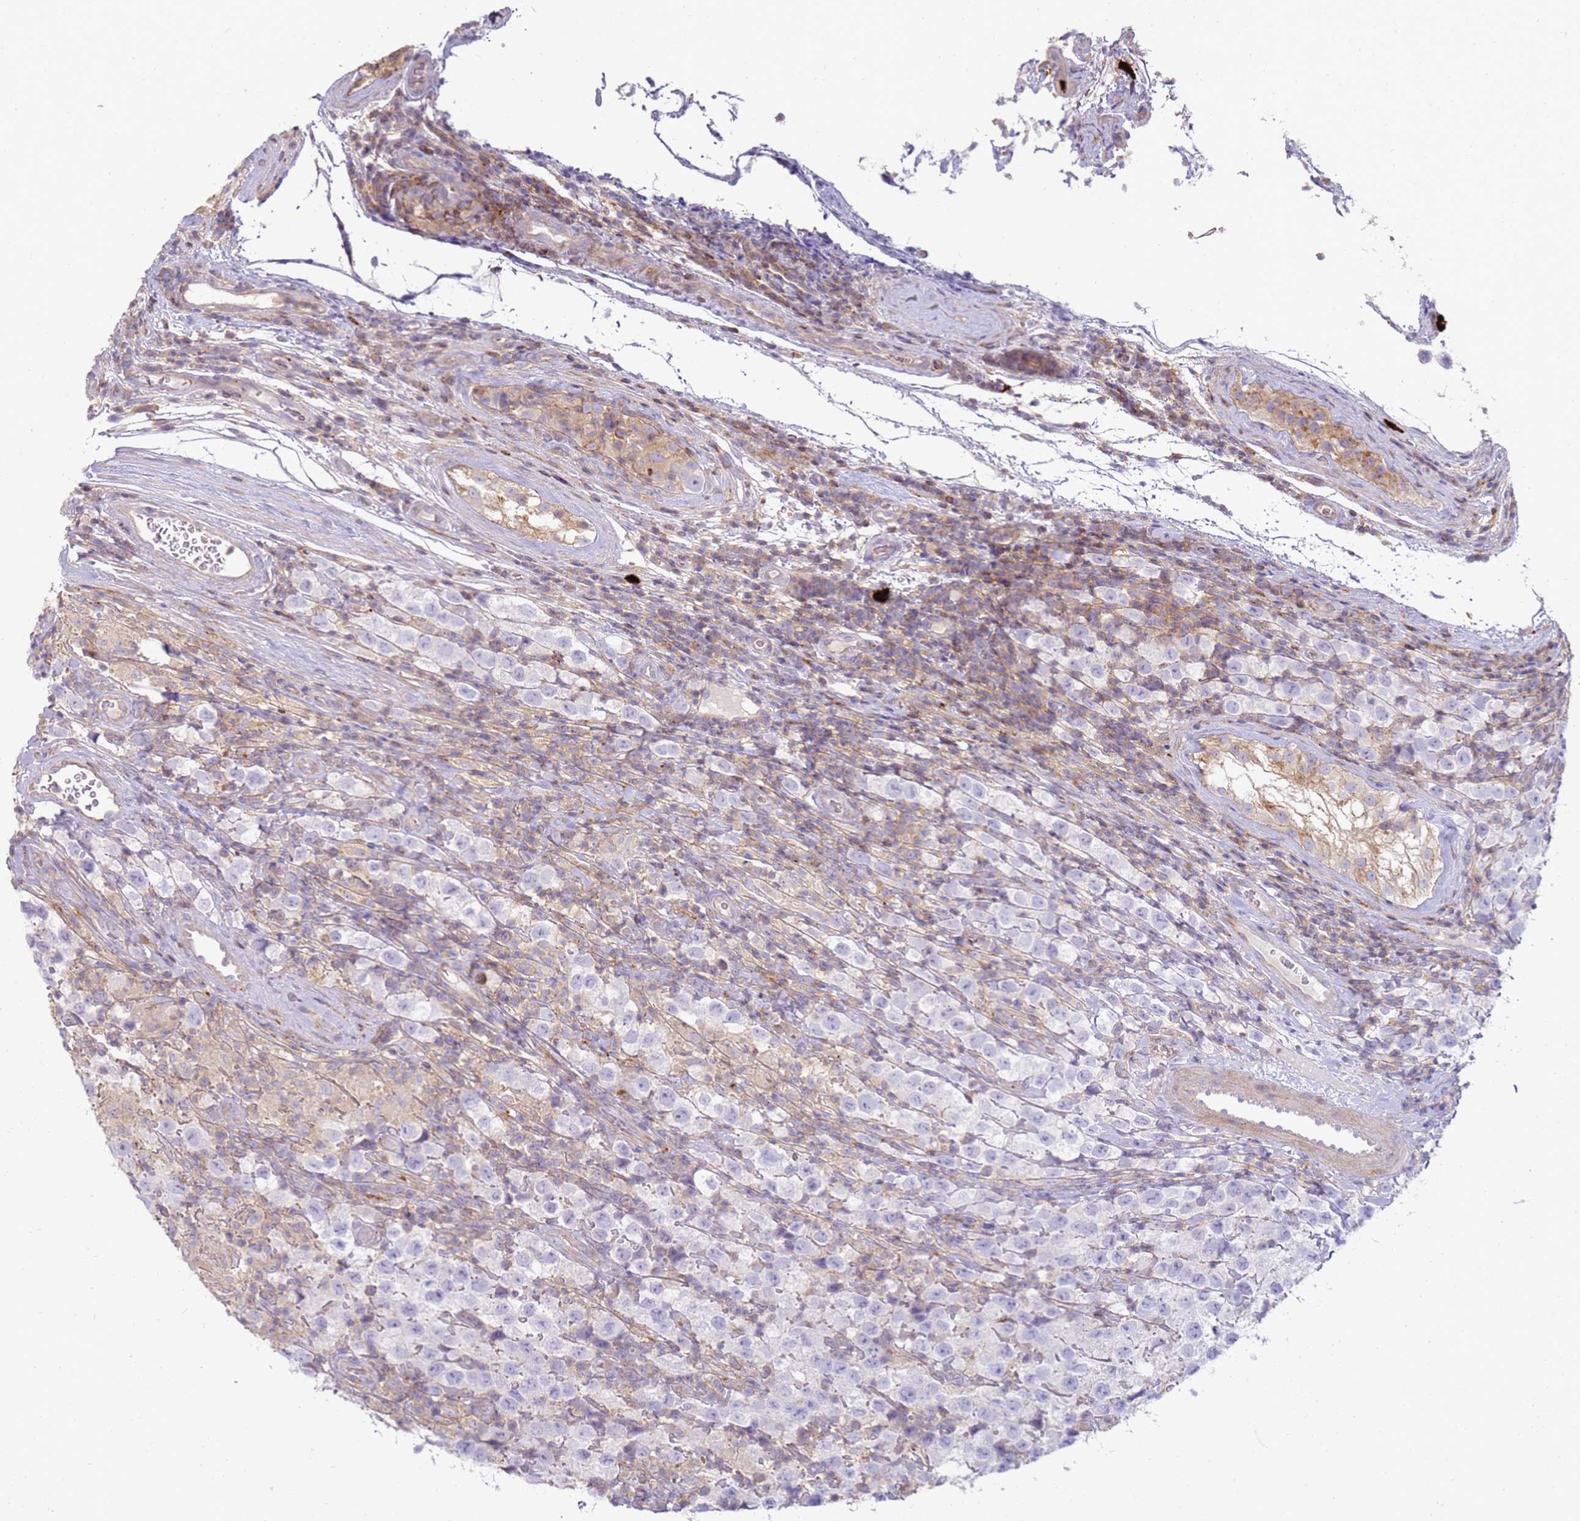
{"staining": {"intensity": "negative", "quantity": "none", "location": "none"}, "tissue": "testis cancer", "cell_type": "Tumor cells", "image_type": "cancer", "snomed": [{"axis": "morphology", "description": "Seminoma, NOS"}, {"axis": "morphology", "description": "Carcinoma, Embryonal, NOS"}, {"axis": "topography", "description": "Testis"}], "caption": "Immunohistochemistry image of neoplastic tissue: human testis embryonal carcinoma stained with DAB (3,3'-diaminobenzidine) demonstrates no significant protein positivity in tumor cells.", "gene": "FPR1", "patient": {"sex": "male", "age": 41}}